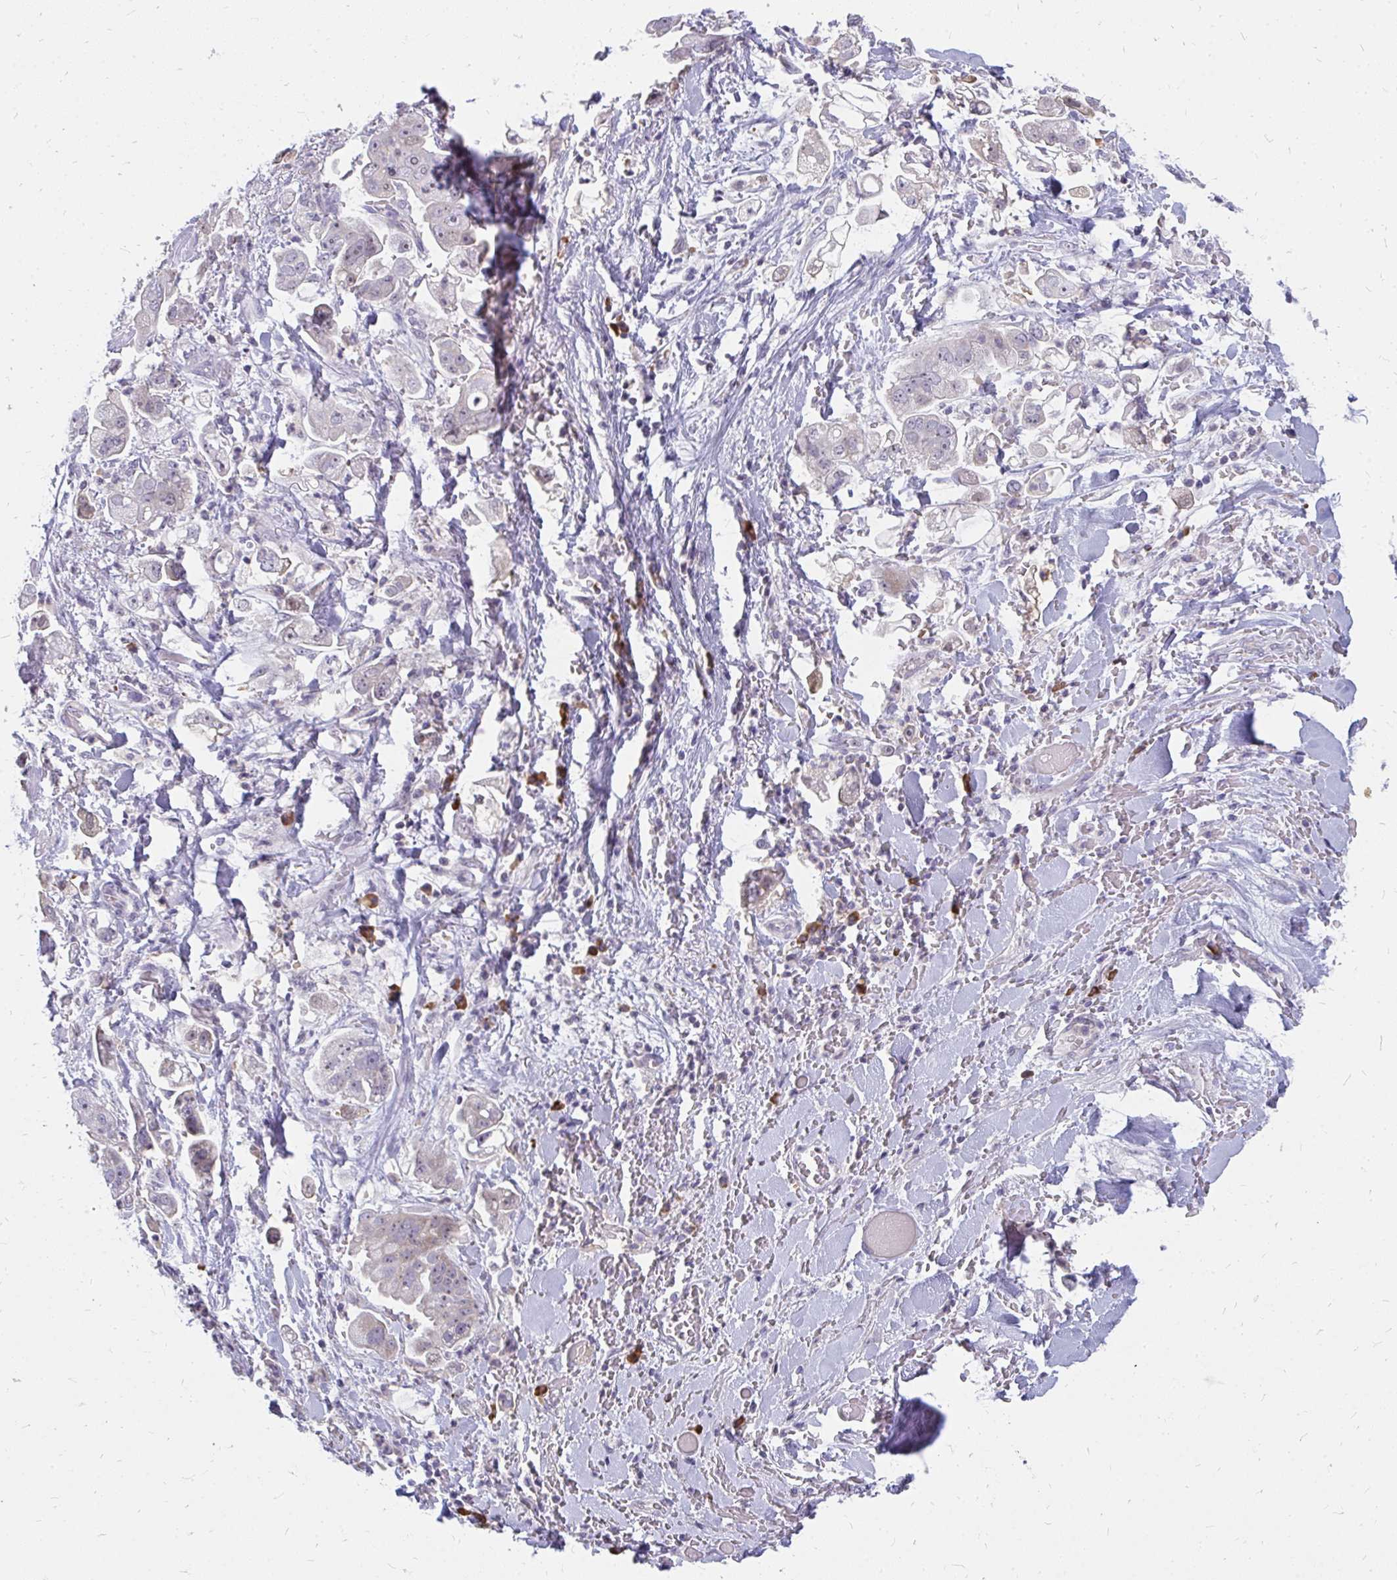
{"staining": {"intensity": "weak", "quantity": "<25%", "location": "cytoplasmic/membranous"}, "tissue": "stomach cancer", "cell_type": "Tumor cells", "image_type": "cancer", "snomed": [{"axis": "morphology", "description": "Adenocarcinoma, NOS"}, {"axis": "topography", "description": "Stomach"}], "caption": "High power microscopy histopathology image of an immunohistochemistry (IHC) image of adenocarcinoma (stomach), revealing no significant staining in tumor cells.", "gene": "FAM9A", "patient": {"sex": "male", "age": 62}}